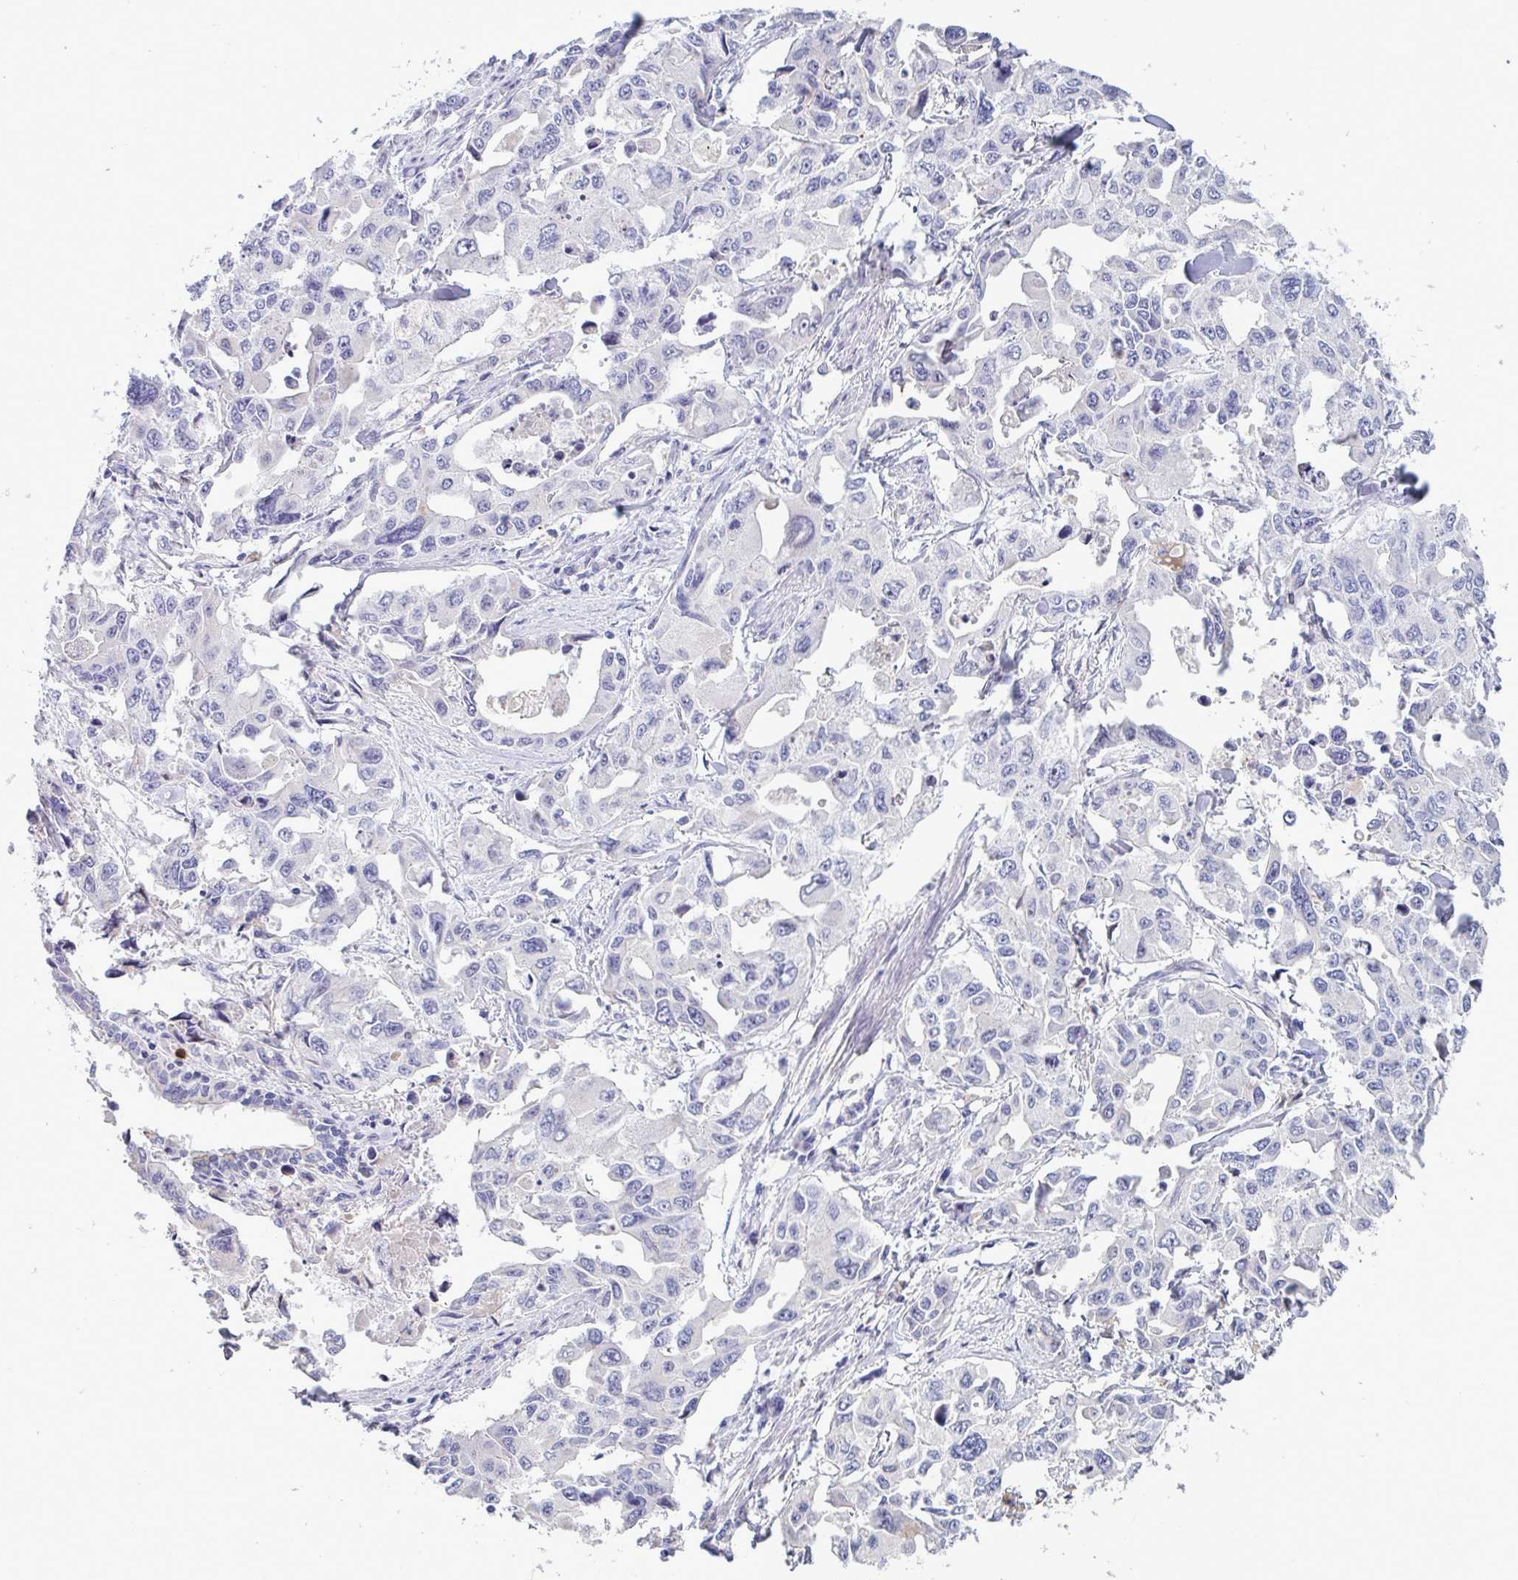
{"staining": {"intensity": "negative", "quantity": "none", "location": "none"}, "tissue": "lung cancer", "cell_type": "Tumor cells", "image_type": "cancer", "snomed": [{"axis": "morphology", "description": "Adenocarcinoma, NOS"}, {"axis": "topography", "description": "Lung"}], "caption": "This is a image of immunohistochemistry staining of lung adenocarcinoma, which shows no positivity in tumor cells. Brightfield microscopy of immunohistochemistry (IHC) stained with DAB (3,3'-diaminobenzidine) (brown) and hematoxylin (blue), captured at high magnification.", "gene": "TAS2R38", "patient": {"sex": "male", "age": 64}}